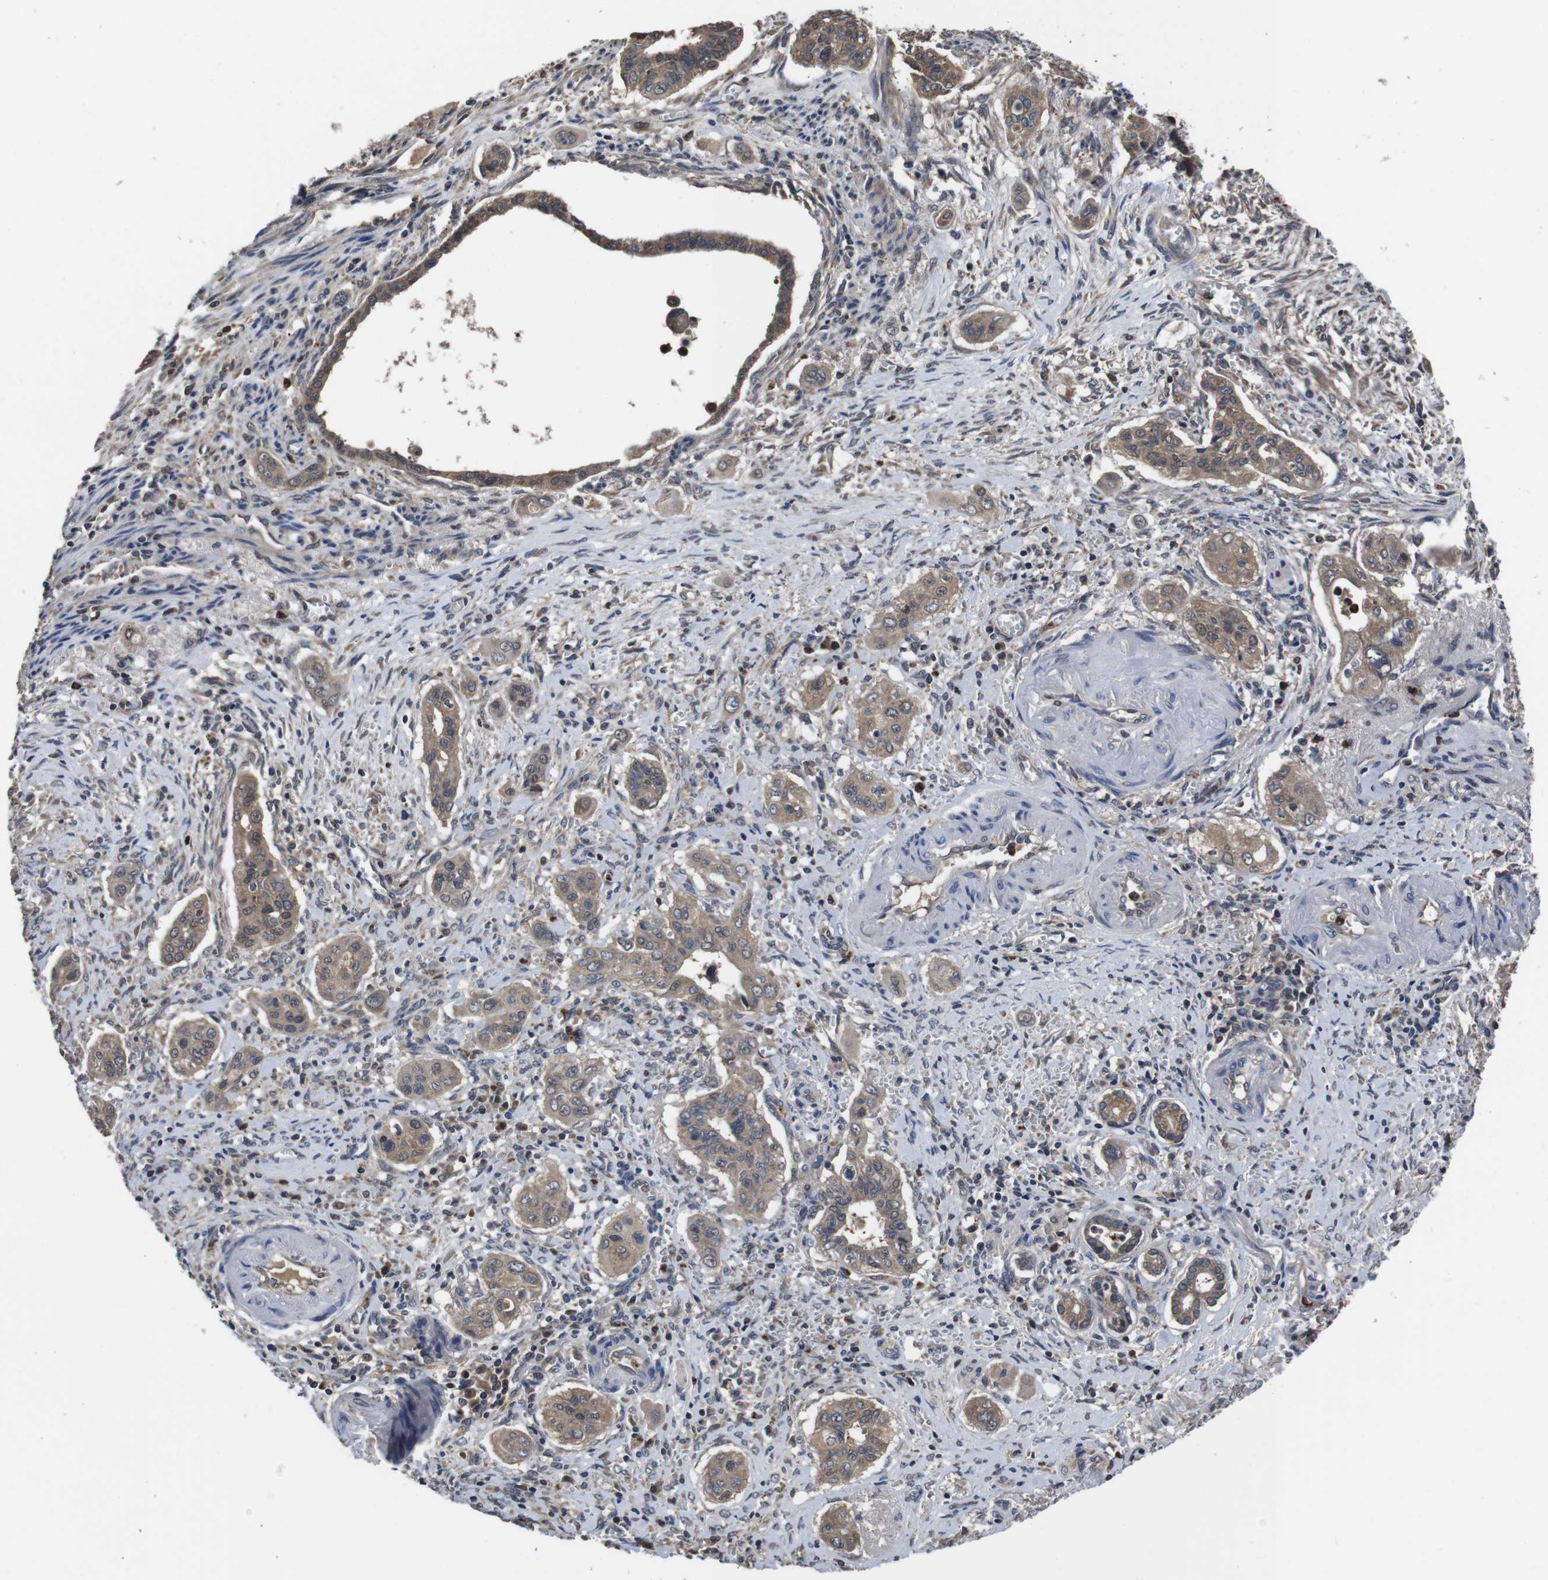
{"staining": {"intensity": "weak", "quantity": ">75%", "location": "cytoplasmic/membranous"}, "tissue": "pancreatic cancer", "cell_type": "Tumor cells", "image_type": "cancer", "snomed": [{"axis": "morphology", "description": "Adenocarcinoma, NOS"}, {"axis": "topography", "description": "Pancreas"}], "caption": "Protein analysis of adenocarcinoma (pancreatic) tissue exhibits weak cytoplasmic/membranous staining in about >75% of tumor cells.", "gene": "CXCL11", "patient": {"sex": "male", "age": 77}}